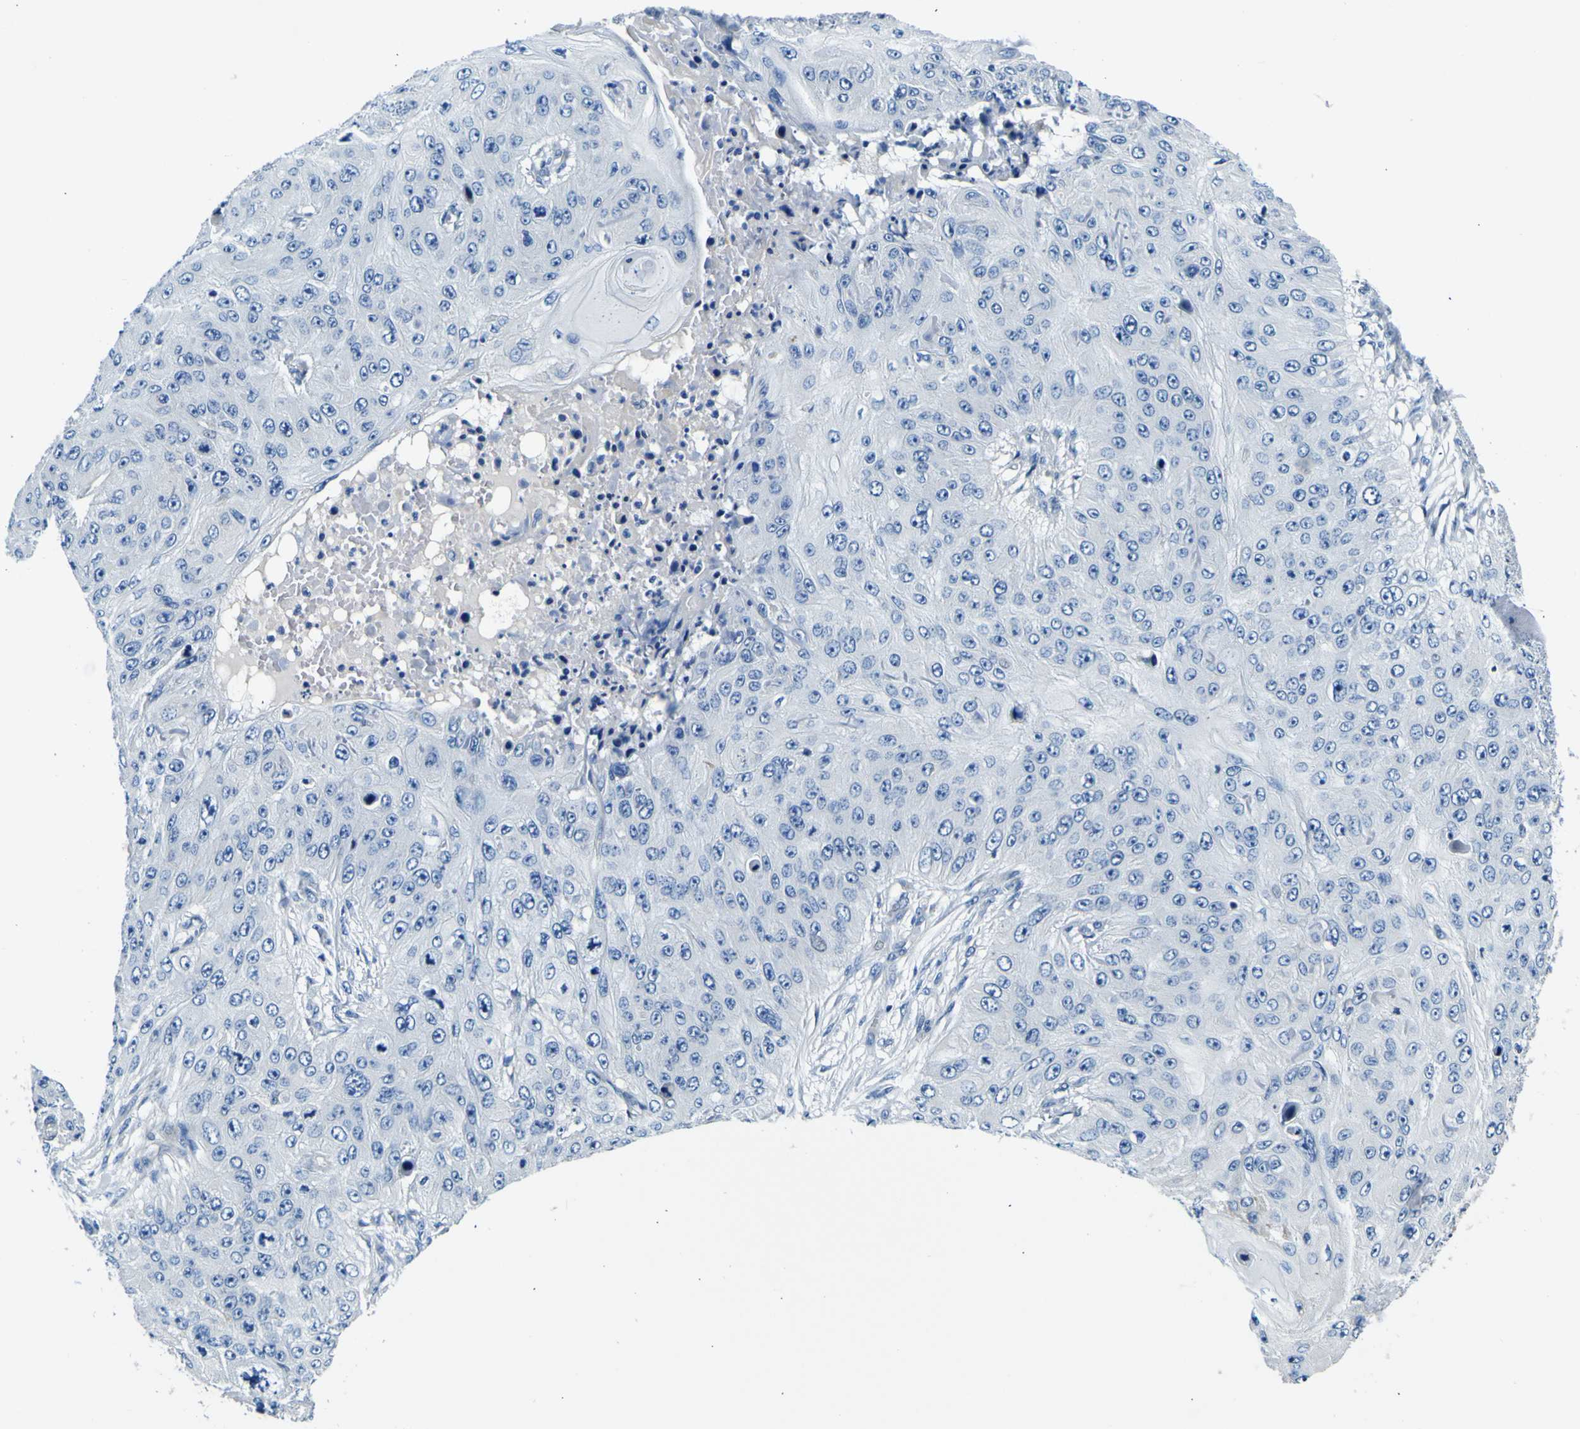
{"staining": {"intensity": "negative", "quantity": "none", "location": "none"}, "tissue": "skin cancer", "cell_type": "Tumor cells", "image_type": "cancer", "snomed": [{"axis": "morphology", "description": "Squamous cell carcinoma, NOS"}, {"axis": "topography", "description": "Skin"}], "caption": "Tumor cells show no significant staining in squamous cell carcinoma (skin).", "gene": "ADGRA2", "patient": {"sex": "female", "age": 80}}